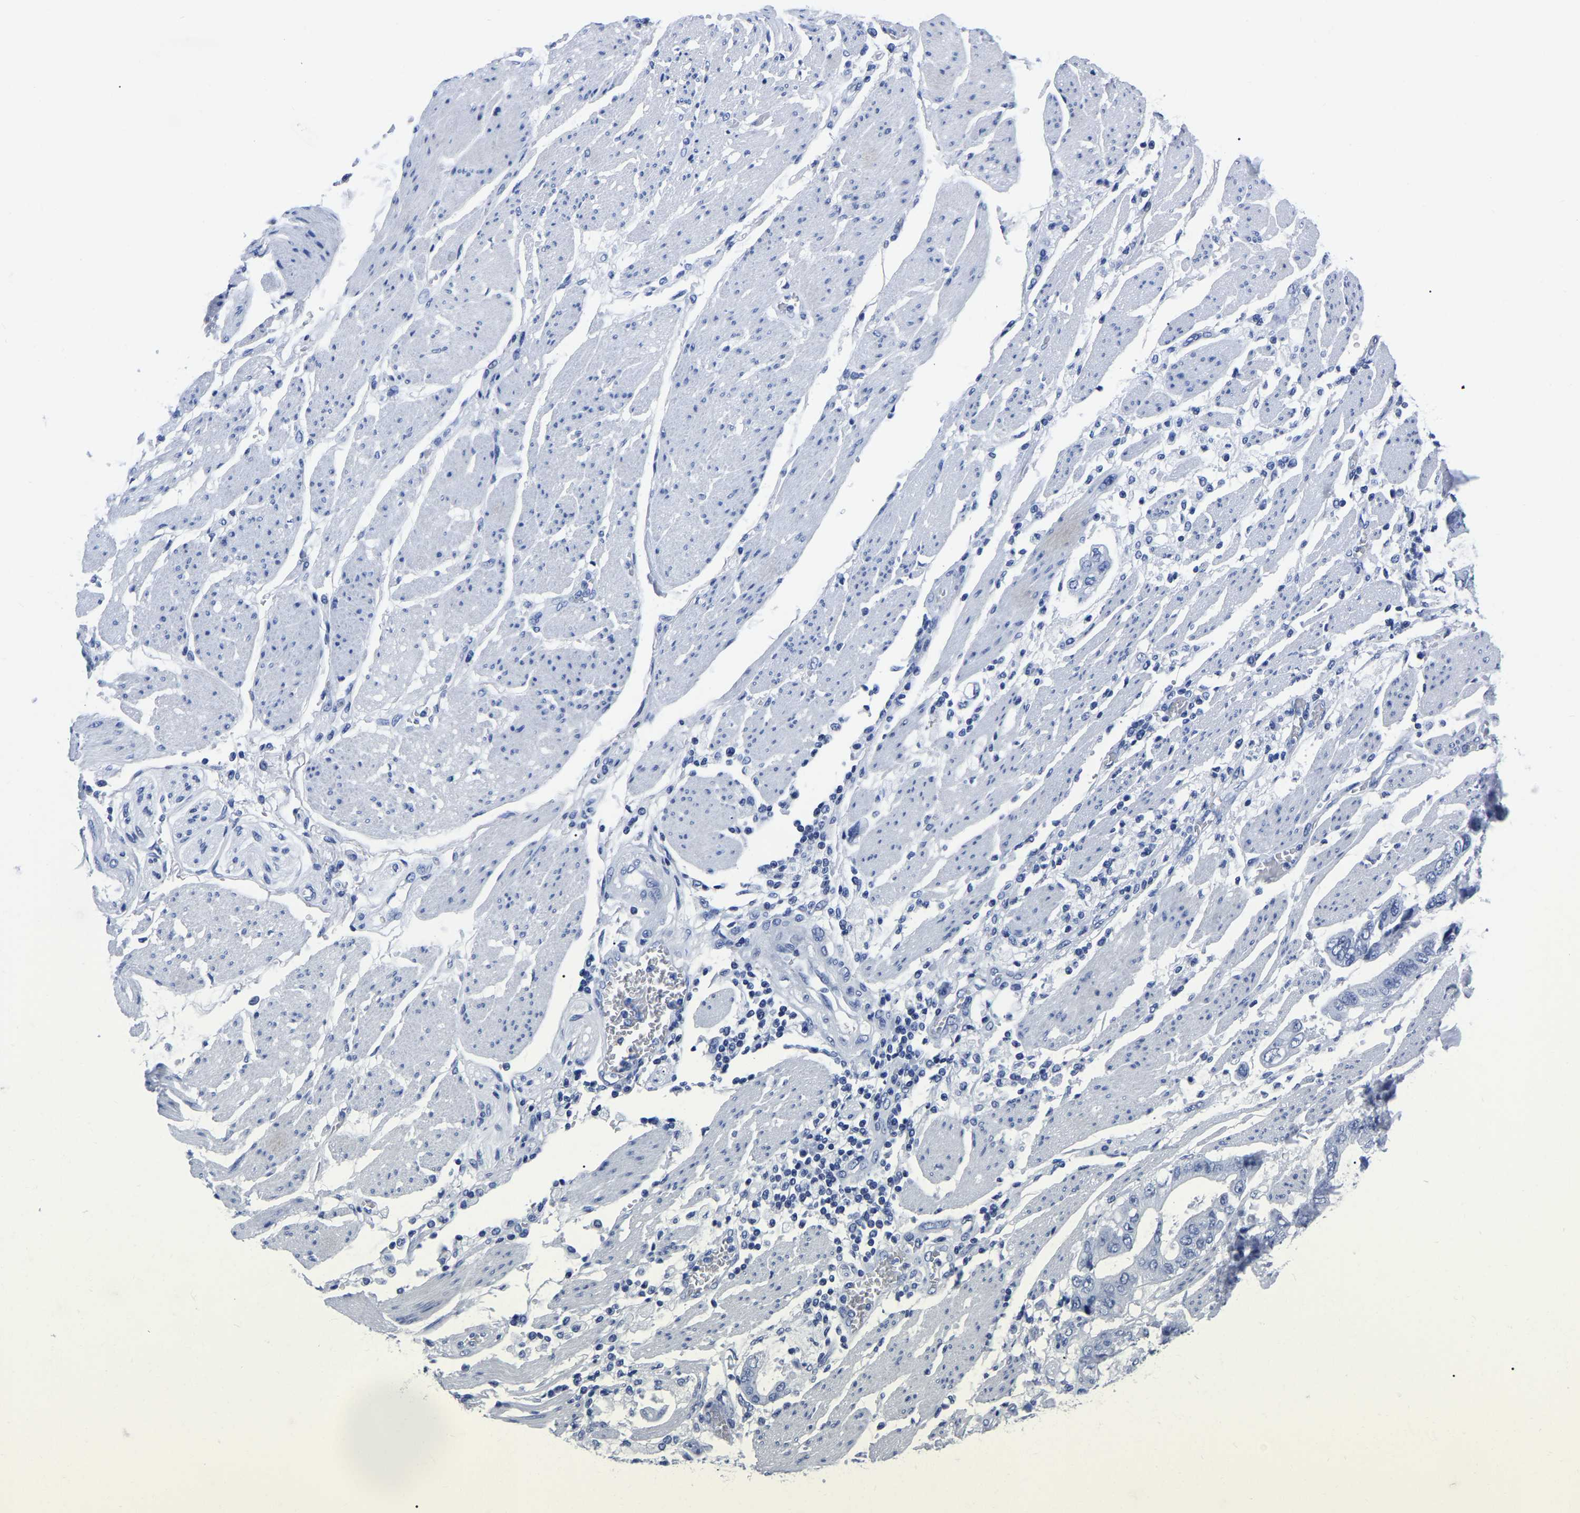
{"staining": {"intensity": "negative", "quantity": "none", "location": "none"}, "tissue": "stomach cancer", "cell_type": "Tumor cells", "image_type": "cancer", "snomed": [{"axis": "morphology", "description": "Normal tissue, NOS"}, {"axis": "morphology", "description": "Adenocarcinoma, NOS"}, {"axis": "topography", "description": "Stomach"}], "caption": "Immunohistochemical staining of human stomach cancer reveals no significant expression in tumor cells. Brightfield microscopy of IHC stained with DAB (3,3'-diaminobenzidine) (brown) and hematoxylin (blue), captured at high magnification.", "gene": "IMPG2", "patient": {"sex": "male", "age": 62}}